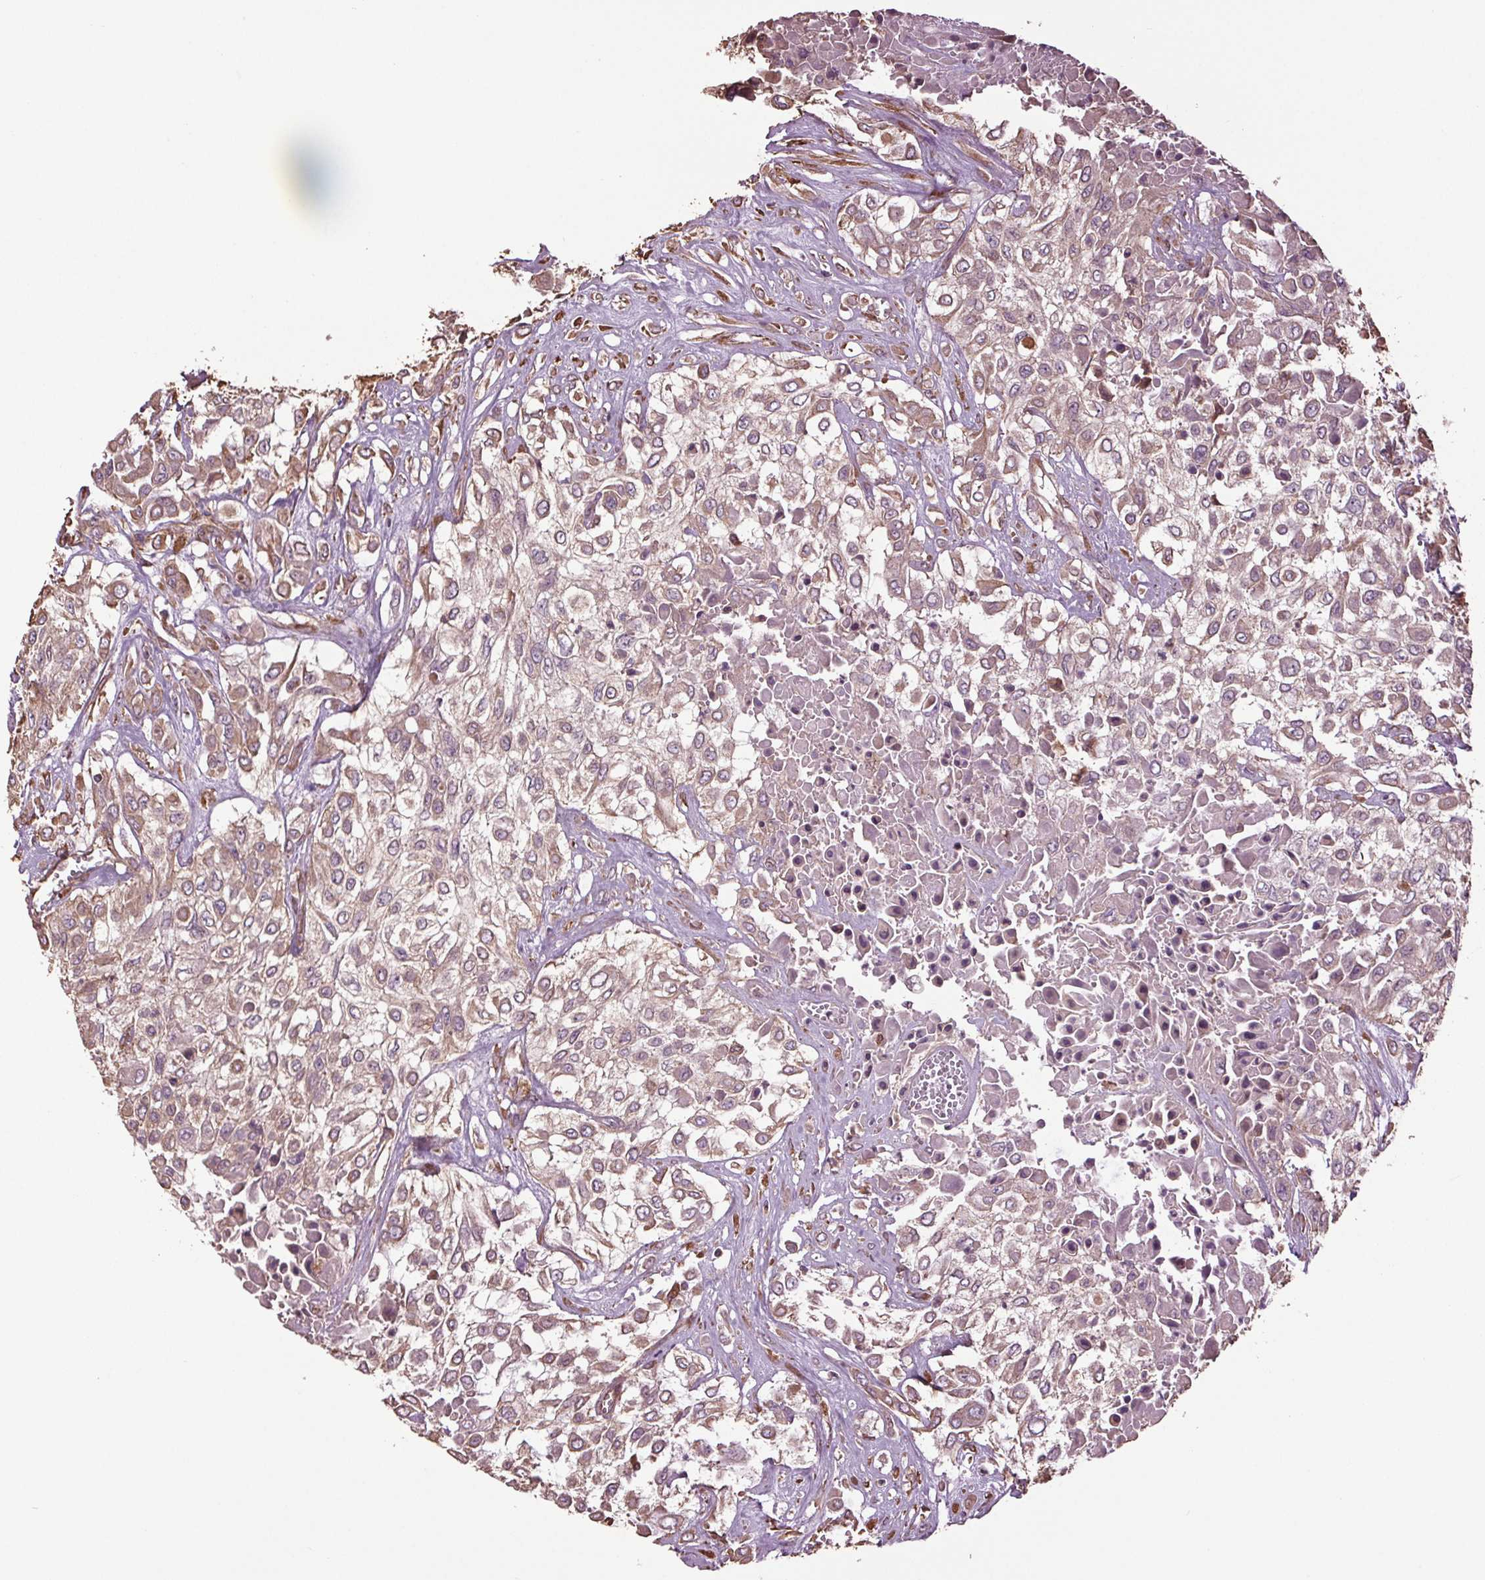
{"staining": {"intensity": "weak", "quantity": "25%-75%", "location": "cytoplasmic/membranous"}, "tissue": "urothelial cancer", "cell_type": "Tumor cells", "image_type": "cancer", "snomed": [{"axis": "morphology", "description": "Urothelial carcinoma, High grade"}, {"axis": "topography", "description": "Urinary bladder"}], "caption": "High-power microscopy captured an immunohistochemistry image of urothelial cancer, revealing weak cytoplasmic/membranous staining in approximately 25%-75% of tumor cells.", "gene": "RNPEP", "patient": {"sex": "male", "age": 57}}